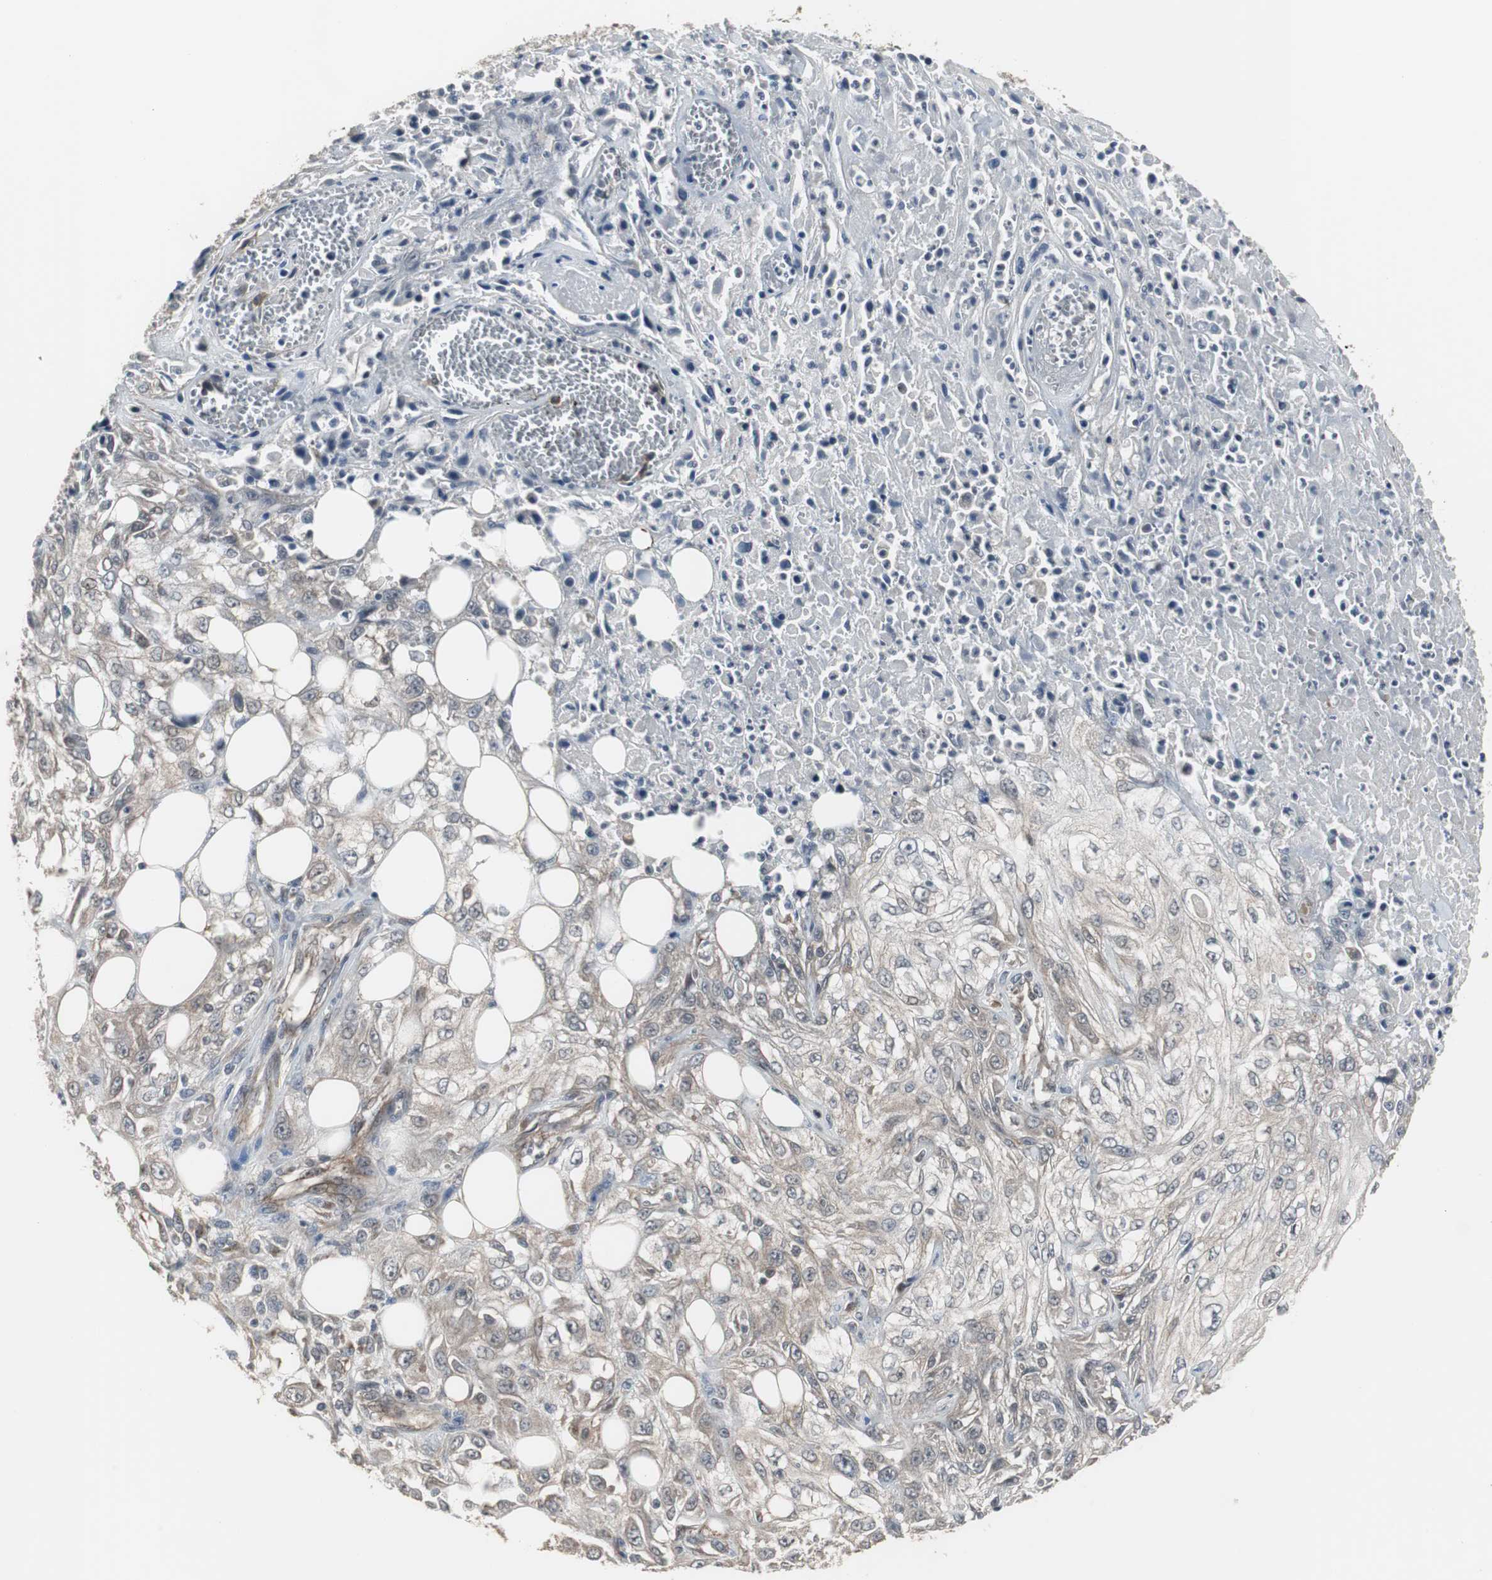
{"staining": {"intensity": "weak", "quantity": "25%-75%", "location": "cytoplasmic/membranous"}, "tissue": "skin cancer", "cell_type": "Tumor cells", "image_type": "cancer", "snomed": [{"axis": "morphology", "description": "Squamous cell carcinoma, NOS"}, {"axis": "topography", "description": "Skin"}], "caption": "Skin cancer (squamous cell carcinoma) stained for a protein reveals weak cytoplasmic/membranous positivity in tumor cells.", "gene": "ATP2B2", "patient": {"sex": "male", "age": 75}}